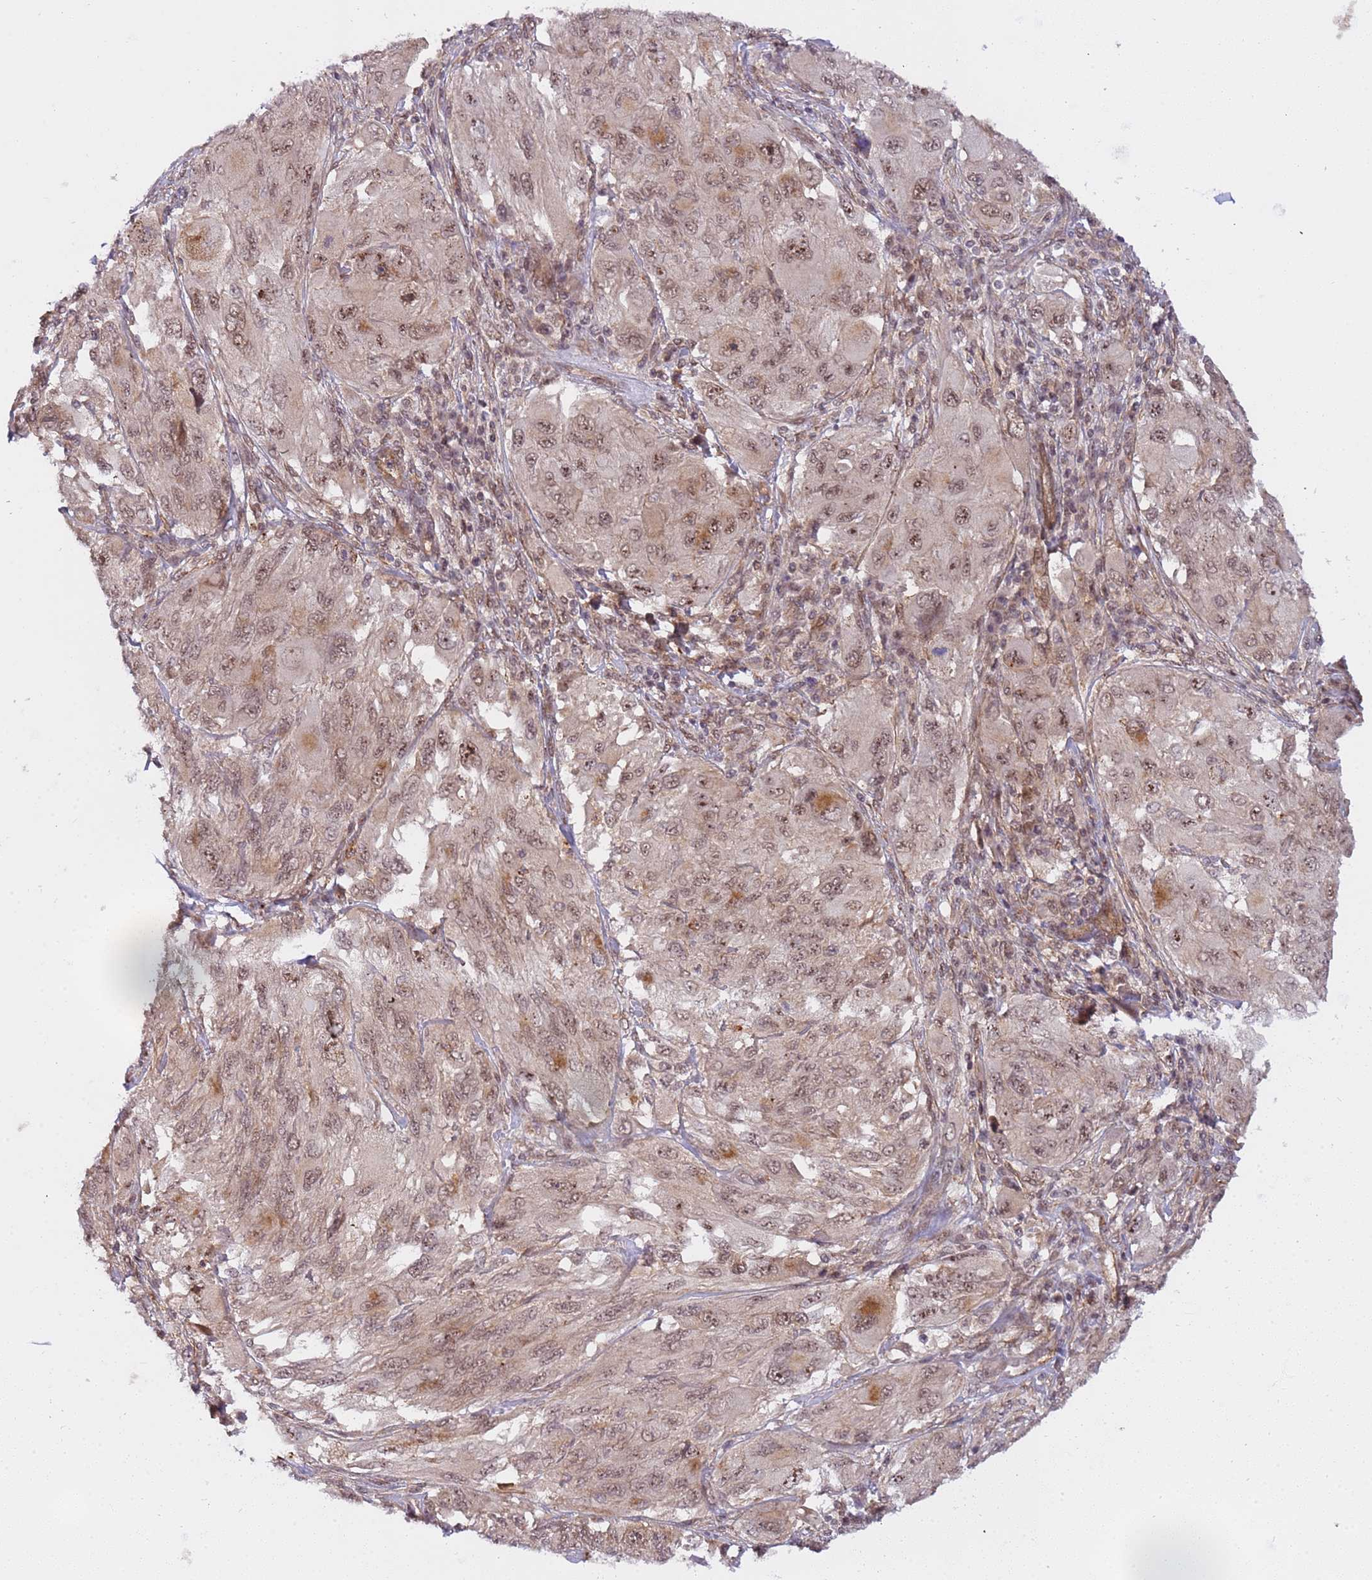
{"staining": {"intensity": "weak", "quantity": ">75%", "location": "cytoplasmic/membranous,nuclear"}, "tissue": "melanoma", "cell_type": "Tumor cells", "image_type": "cancer", "snomed": [{"axis": "morphology", "description": "Malignant melanoma, NOS"}, {"axis": "topography", "description": "Skin"}], "caption": "Weak cytoplasmic/membranous and nuclear protein expression is appreciated in approximately >75% of tumor cells in malignant melanoma. (IHC, brightfield microscopy, high magnification).", "gene": "EMC2", "patient": {"sex": "female", "age": 91}}